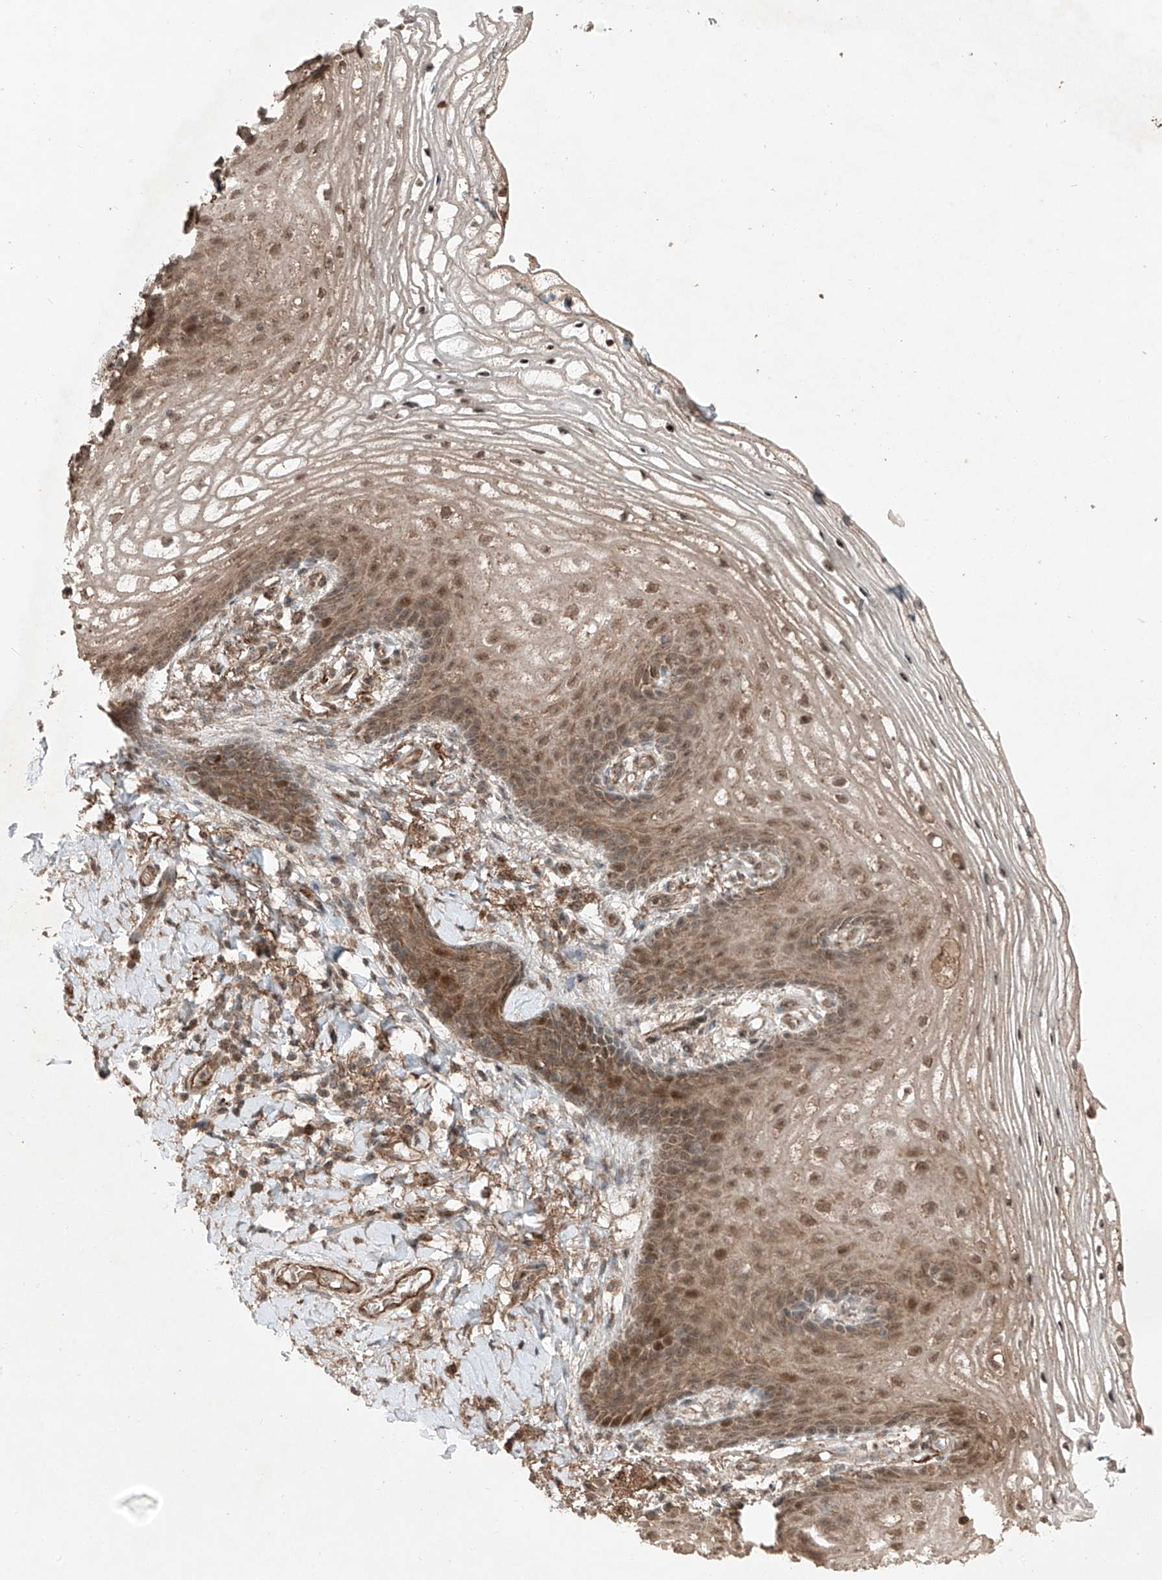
{"staining": {"intensity": "moderate", "quantity": "25%-75%", "location": "cytoplasmic/membranous,nuclear"}, "tissue": "vagina", "cell_type": "Squamous epithelial cells", "image_type": "normal", "snomed": [{"axis": "morphology", "description": "Normal tissue, NOS"}, {"axis": "topography", "description": "Vagina"}], "caption": "This micrograph demonstrates unremarkable vagina stained with IHC to label a protein in brown. The cytoplasmic/membranous,nuclear of squamous epithelial cells show moderate positivity for the protein. Nuclei are counter-stained blue.", "gene": "ZNF620", "patient": {"sex": "female", "age": 60}}